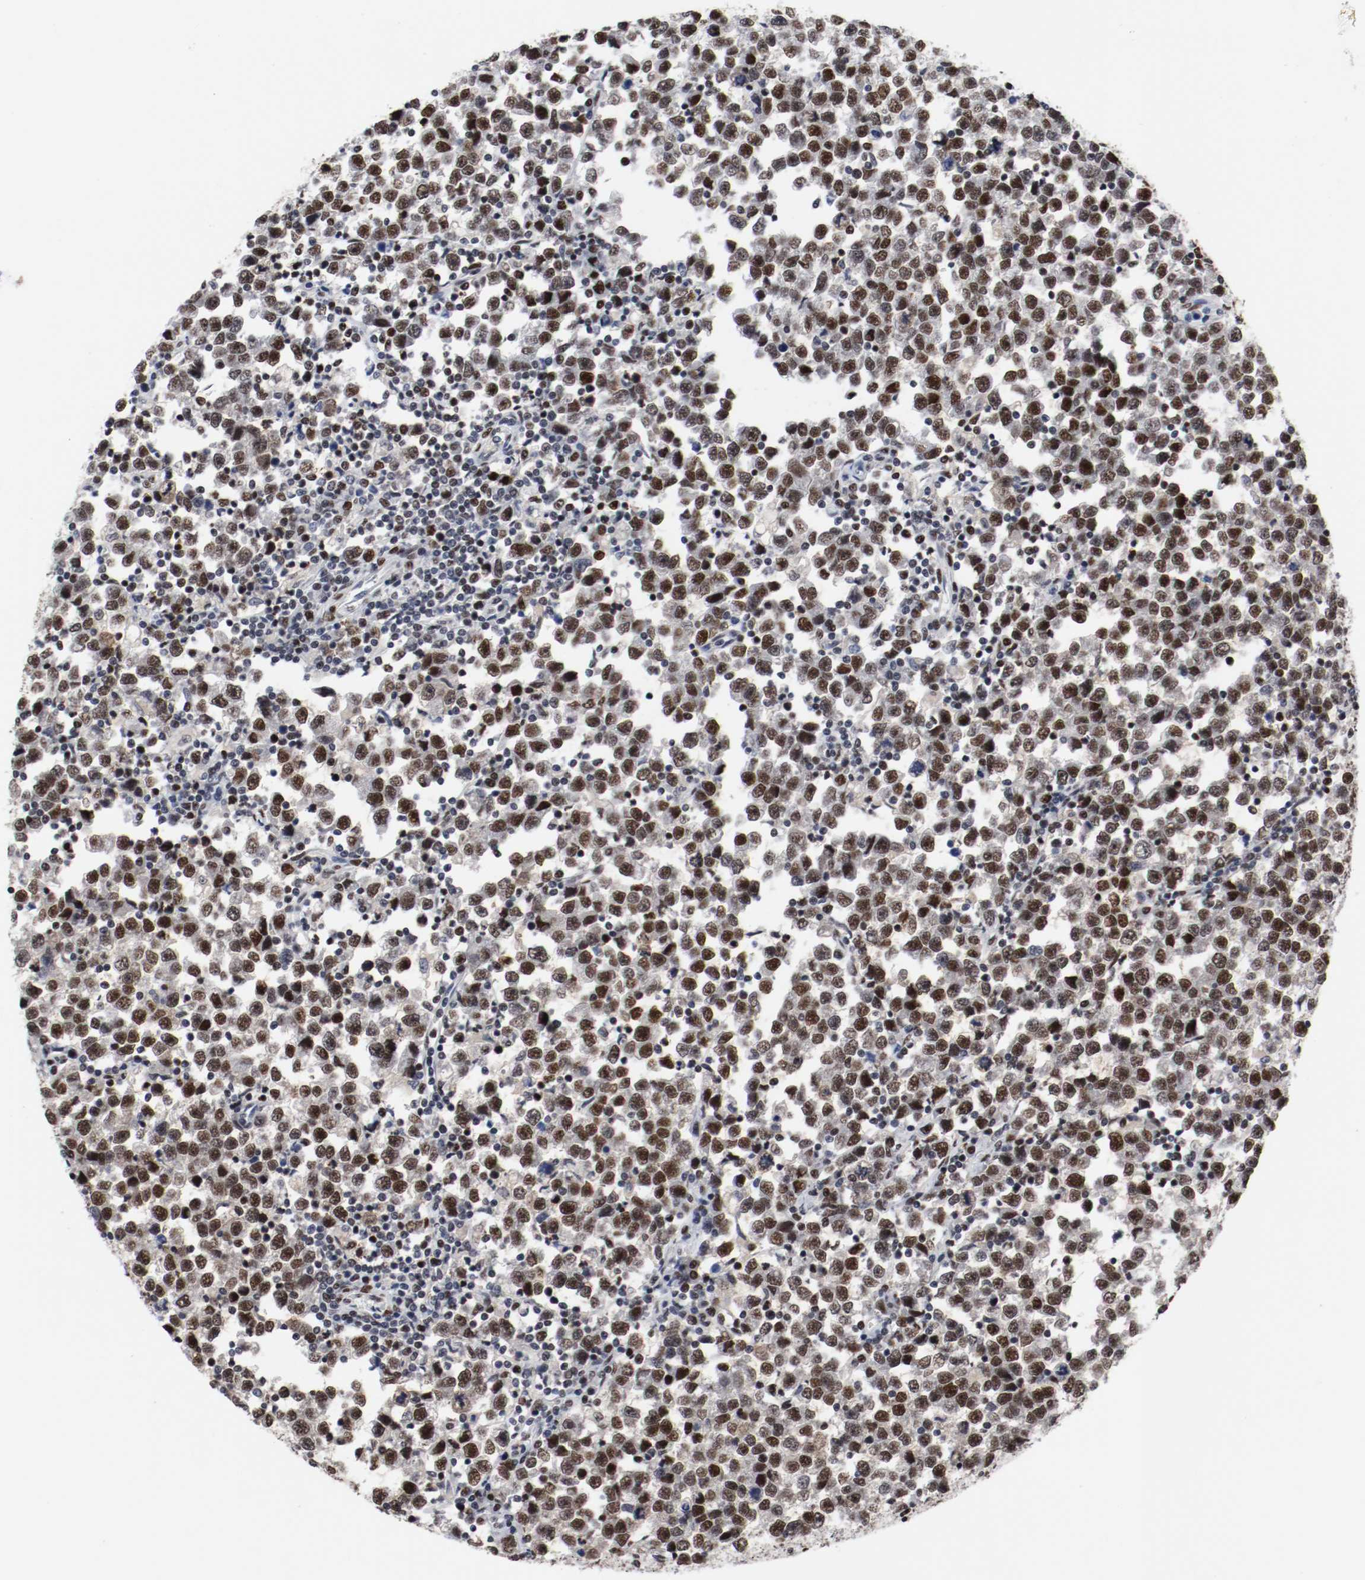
{"staining": {"intensity": "strong", "quantity": "25%-75%", "location": "nuclear"}, "tissue": "testis cancer", "cell_type": "Tumor cells", "image_type": "cancer", "snomed": [{"axis": "morphology", "description": "Seminoma, NOS"}, {"axis": "topography", "description": "Testis"}], "caption": "Immunohistochemical staining of testis seminoma reveals high levels of strong nuclear staining in approximately 25%-75% of tumor cells. Nuclei are stained in blue.", "gene": "MEF2D", "patient": {"sex": "male", "age": 43}}